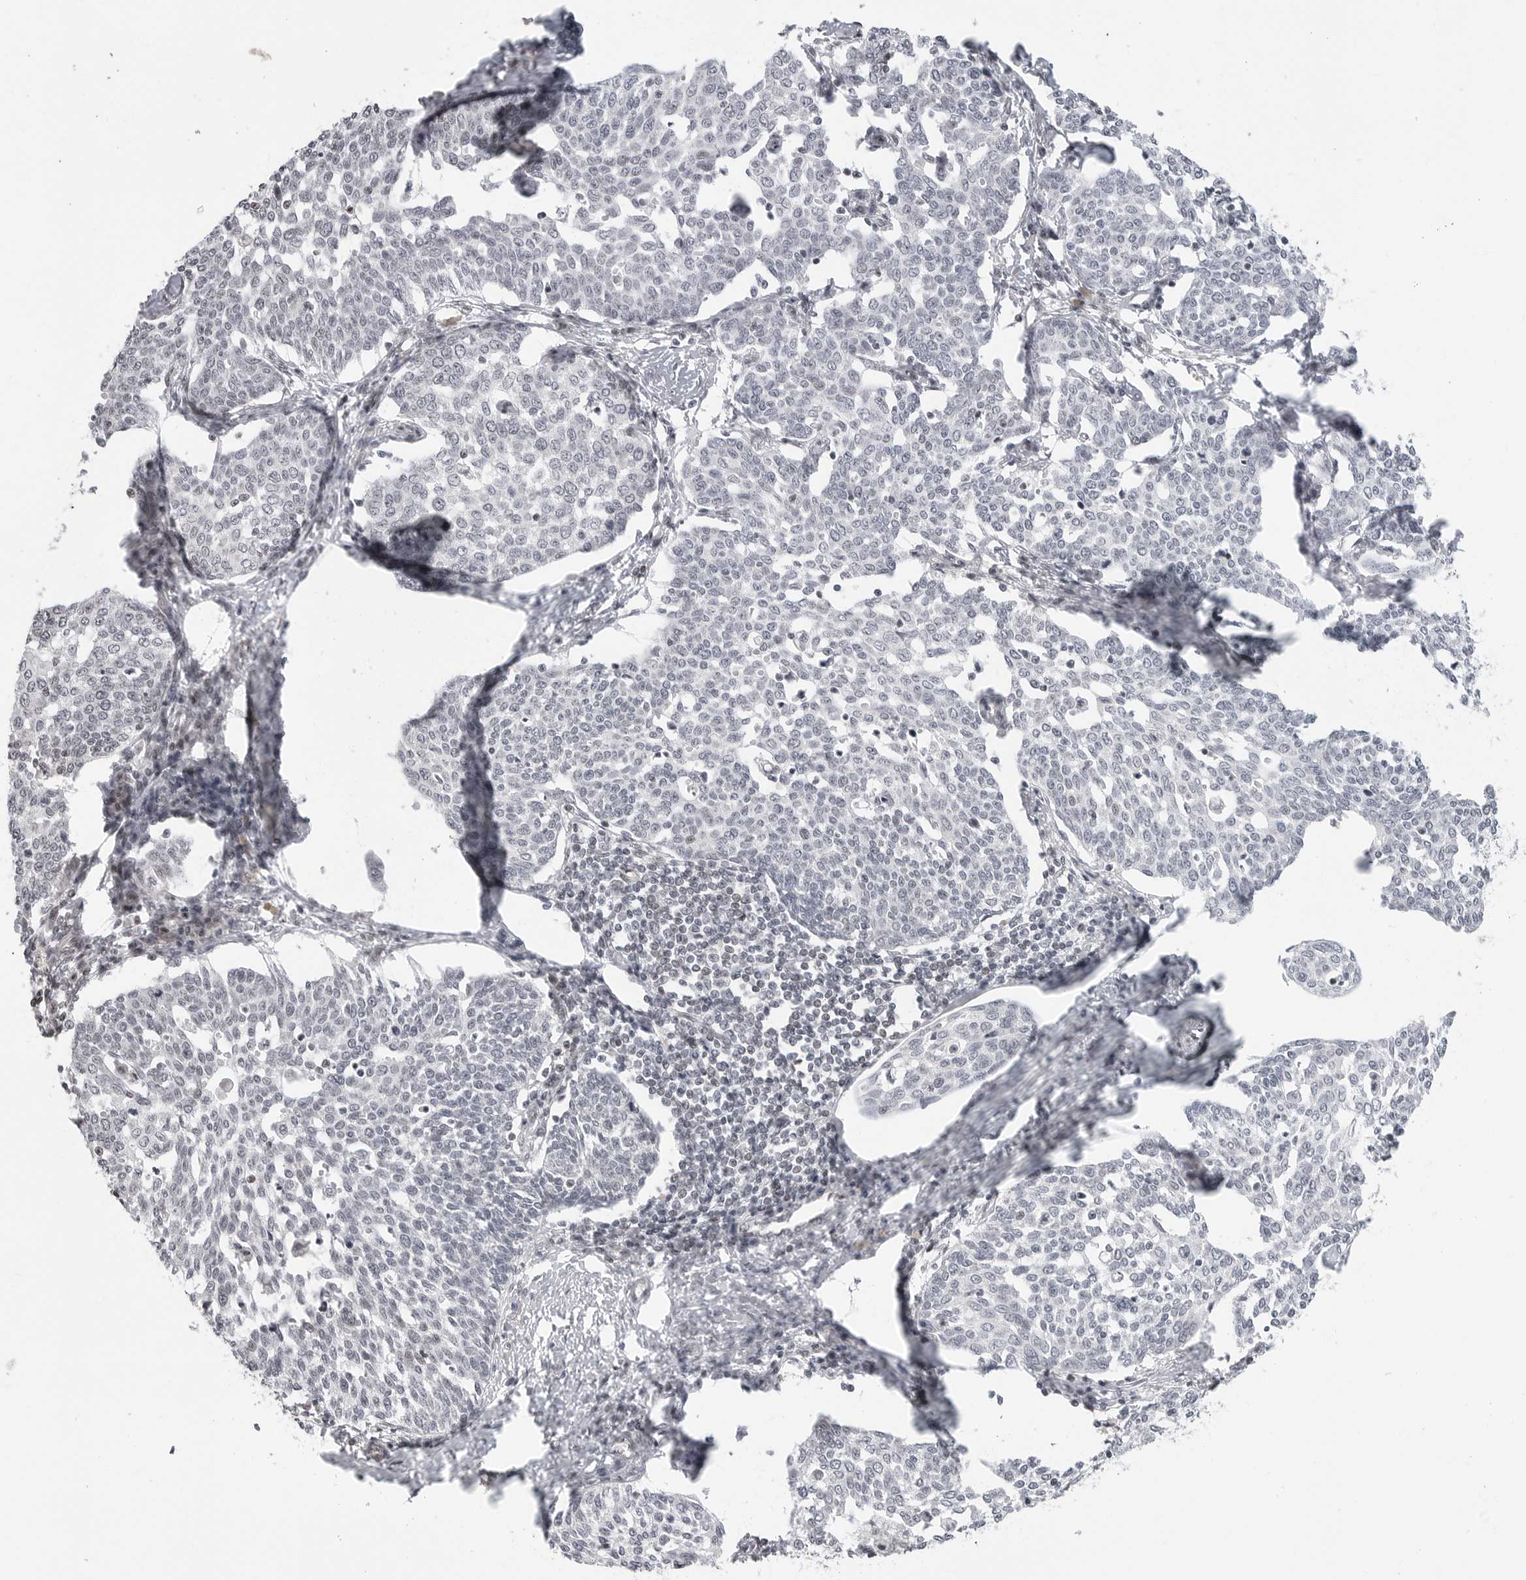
{"staining": {"intensity": "negative", "quantity": "none", "location": "none"}, "tissue": "cervical cancer", "cell_type": "Tumor cells", "image_type": "cancer", "snomed": [{"axis": "morphology", "description": "Squamous cell carcinoma, NOS"}, {"axis": "topography", "description": "Cervix"}], "caption": "Human cervical squamous cell carcinoma stained for a protein using immunohistochemistry reveals no expression in tumor cells.", "gene": "C8orf33", "patient": {"sex": "female", "age": 34}}